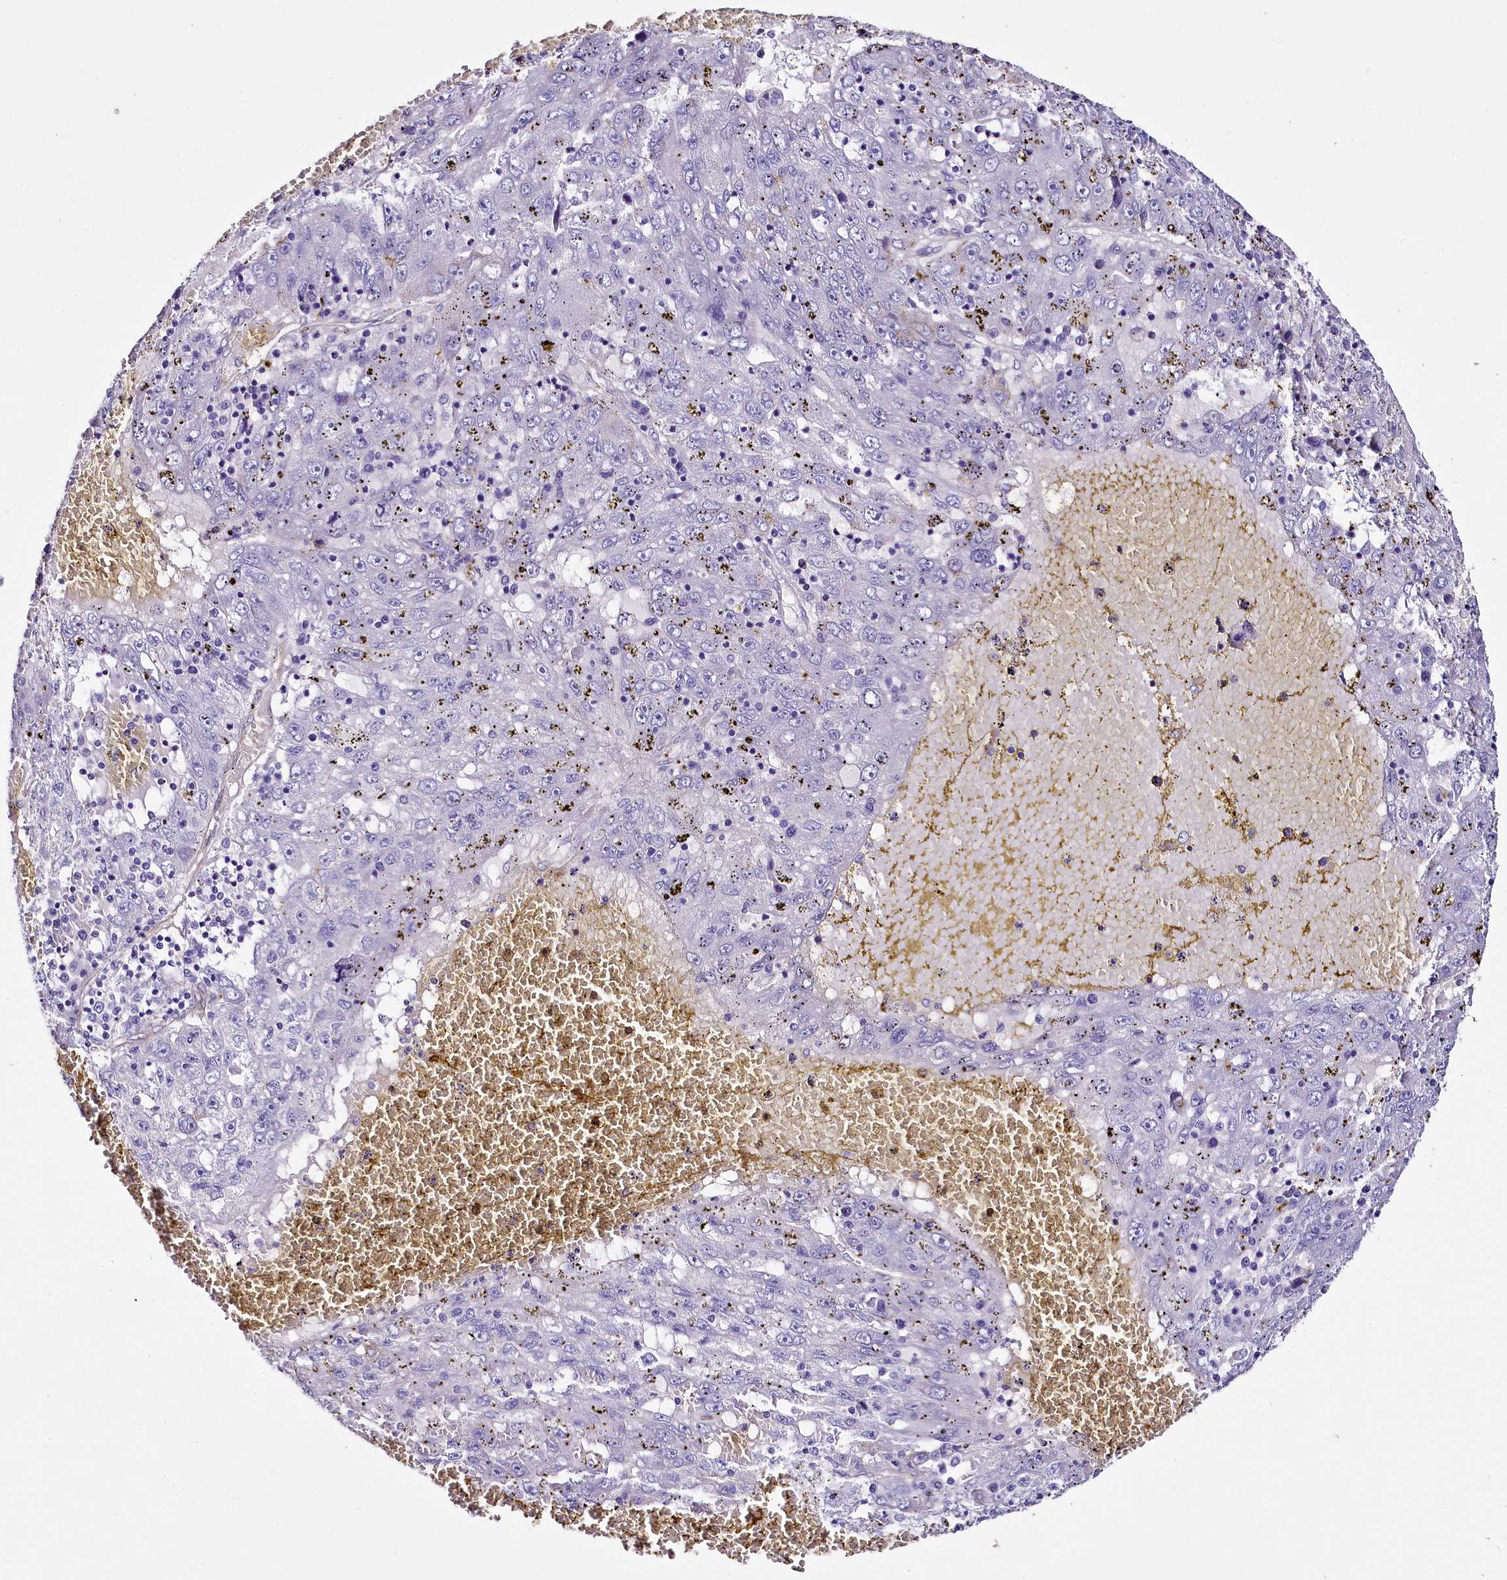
{"staining": {"intensity": "negative", "quantity": "none", "location": "none"}, "tissue": "liver cancer", "cell_type": "Tumor cells", "image_type": "cancer", "snomed": [{"axis": "morphology", "description": "Carcinoma, Hepatocellular, NOS"}, {"axis": "topography", "description": "Liver"}], "caption": "Immunohistochemistry (IHC) of human liver hepatocellular carcinoma reveals no positivity in tumor cells.", "gene": "STXBP1", "patient": {"sex": "male", "age": 49}}